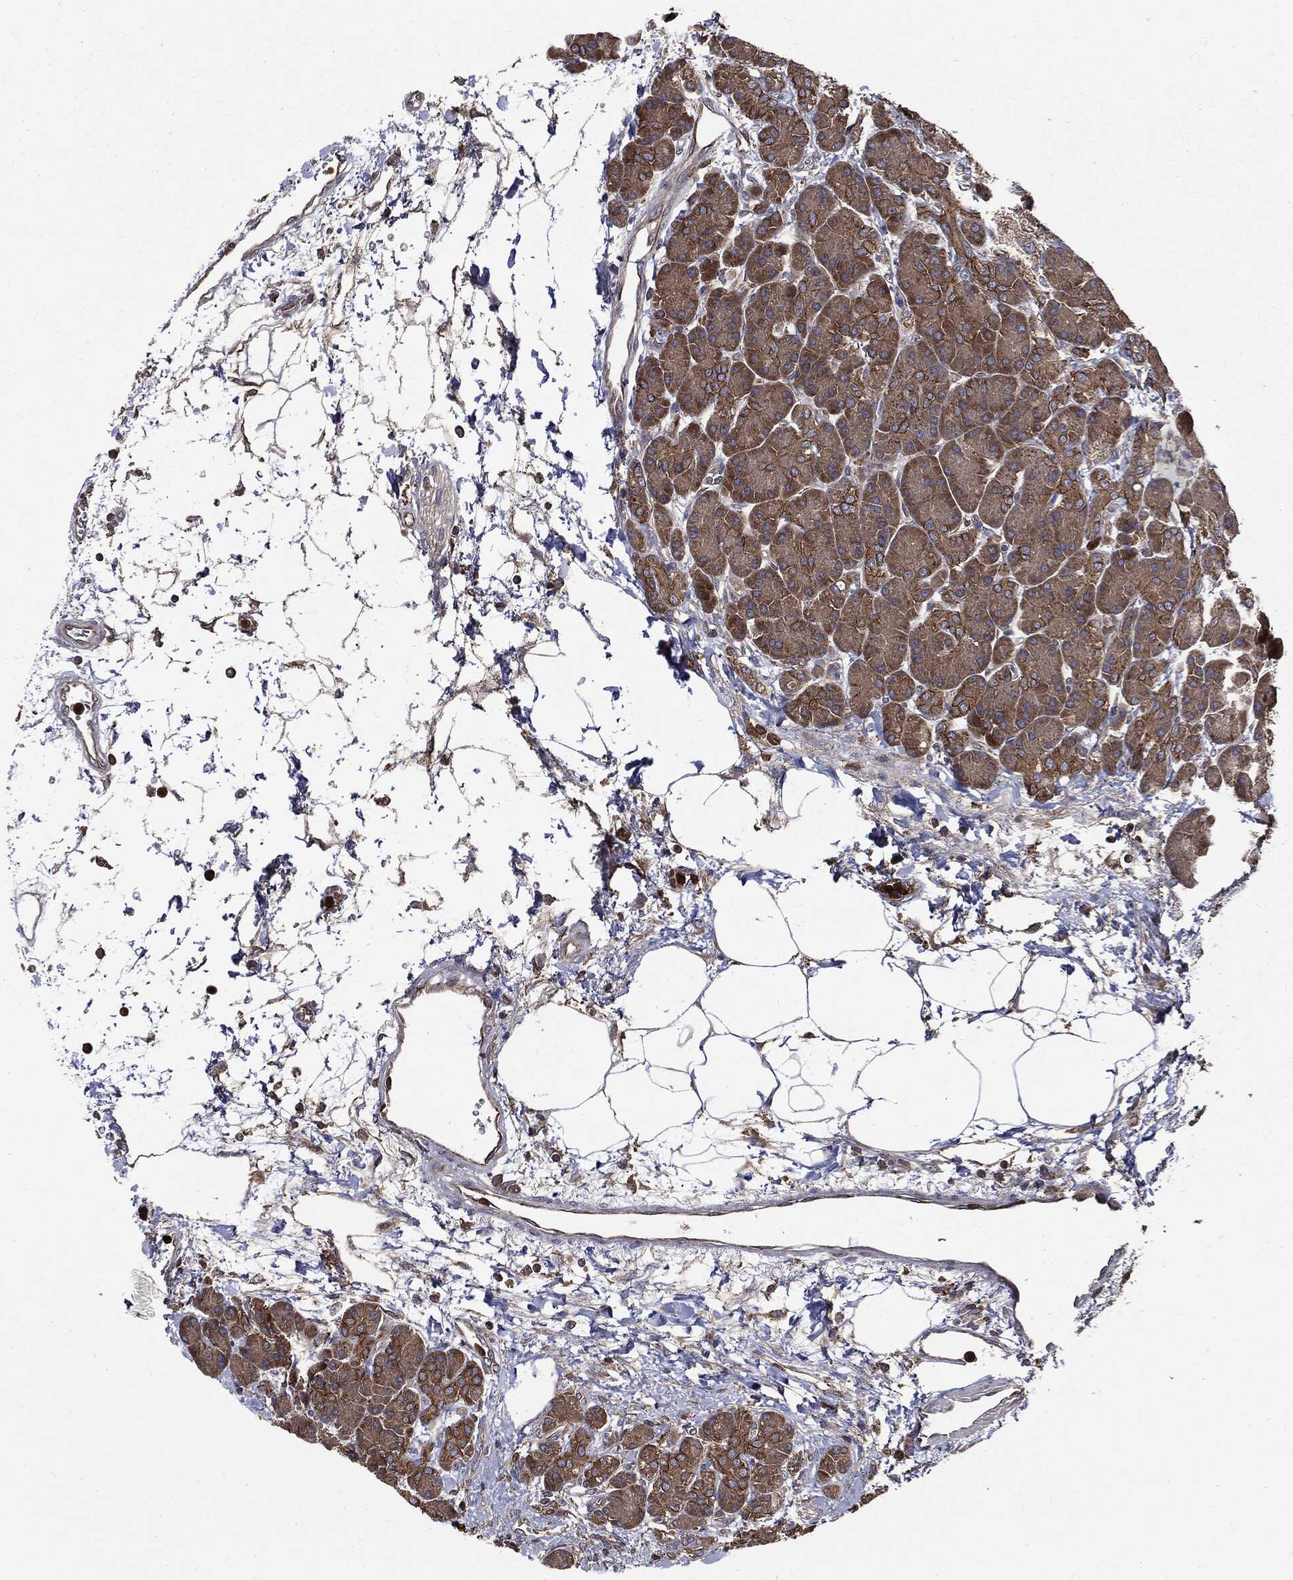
{"staining": {"intensity": "moderate", "quantity": ">75%", "location": "cytoplasmic/membranous"}, "tissue": "pancreas", "cell_type": "Exocrine glandular cells", "image_type": "normal", "snomed": [{"axis": "morphology", "description": "Normal tissue, NOS"}, {"axis": "topography", "description": "Pancreas"}], "caption": "This micrograph shows IHC staining of normal human pancreas, with medium moderate cytoplasmic/membranous expression in about >75% of exocrine glandular cells.", "gene": "PDCD6IP", "patient": {"sex": "female", "age": 63}}